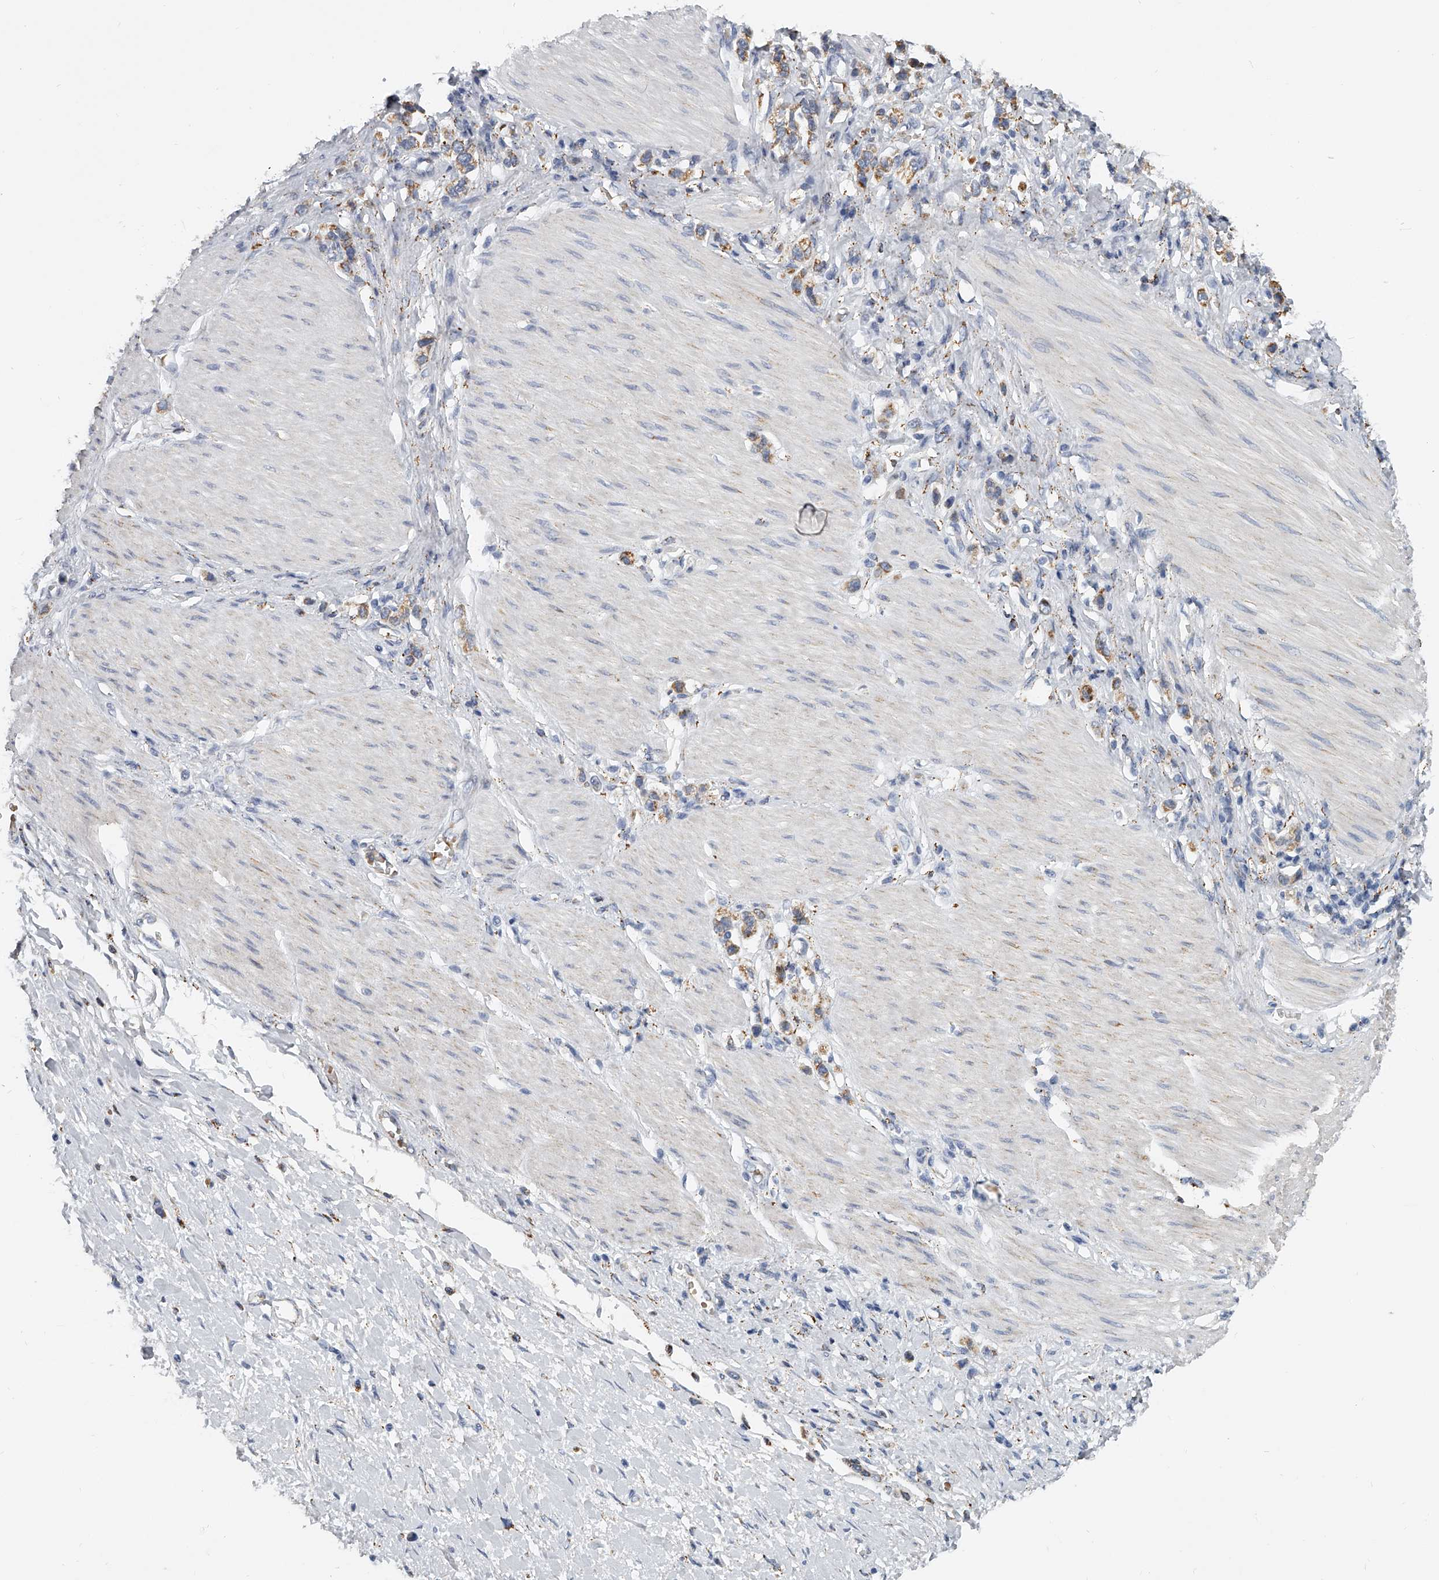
{"staining": {"intensity": "moderate", "quantity": "25%-75%", "location": "cytoplasmic/membranous"}, "tissue": "stomach cancer", "cell_type": "Tumor cells", "image_type": "cancer", "snomed": [{"axis": "morphology", "description": "Adenocarcinoma, NOS"}, {"axis": "topography", "description": "Stomach"}], "caption": "Immunohistochemistry photomicrograph of human adenocarcinoma (stomach) stained for a protein (brown), which demonstrates medium levels of moderate cytoplasmic/membranous staining in about 25%-75% of tumor cells.", "gene": "KLHL7", "patient": {"sex": "female", "age": 65}}